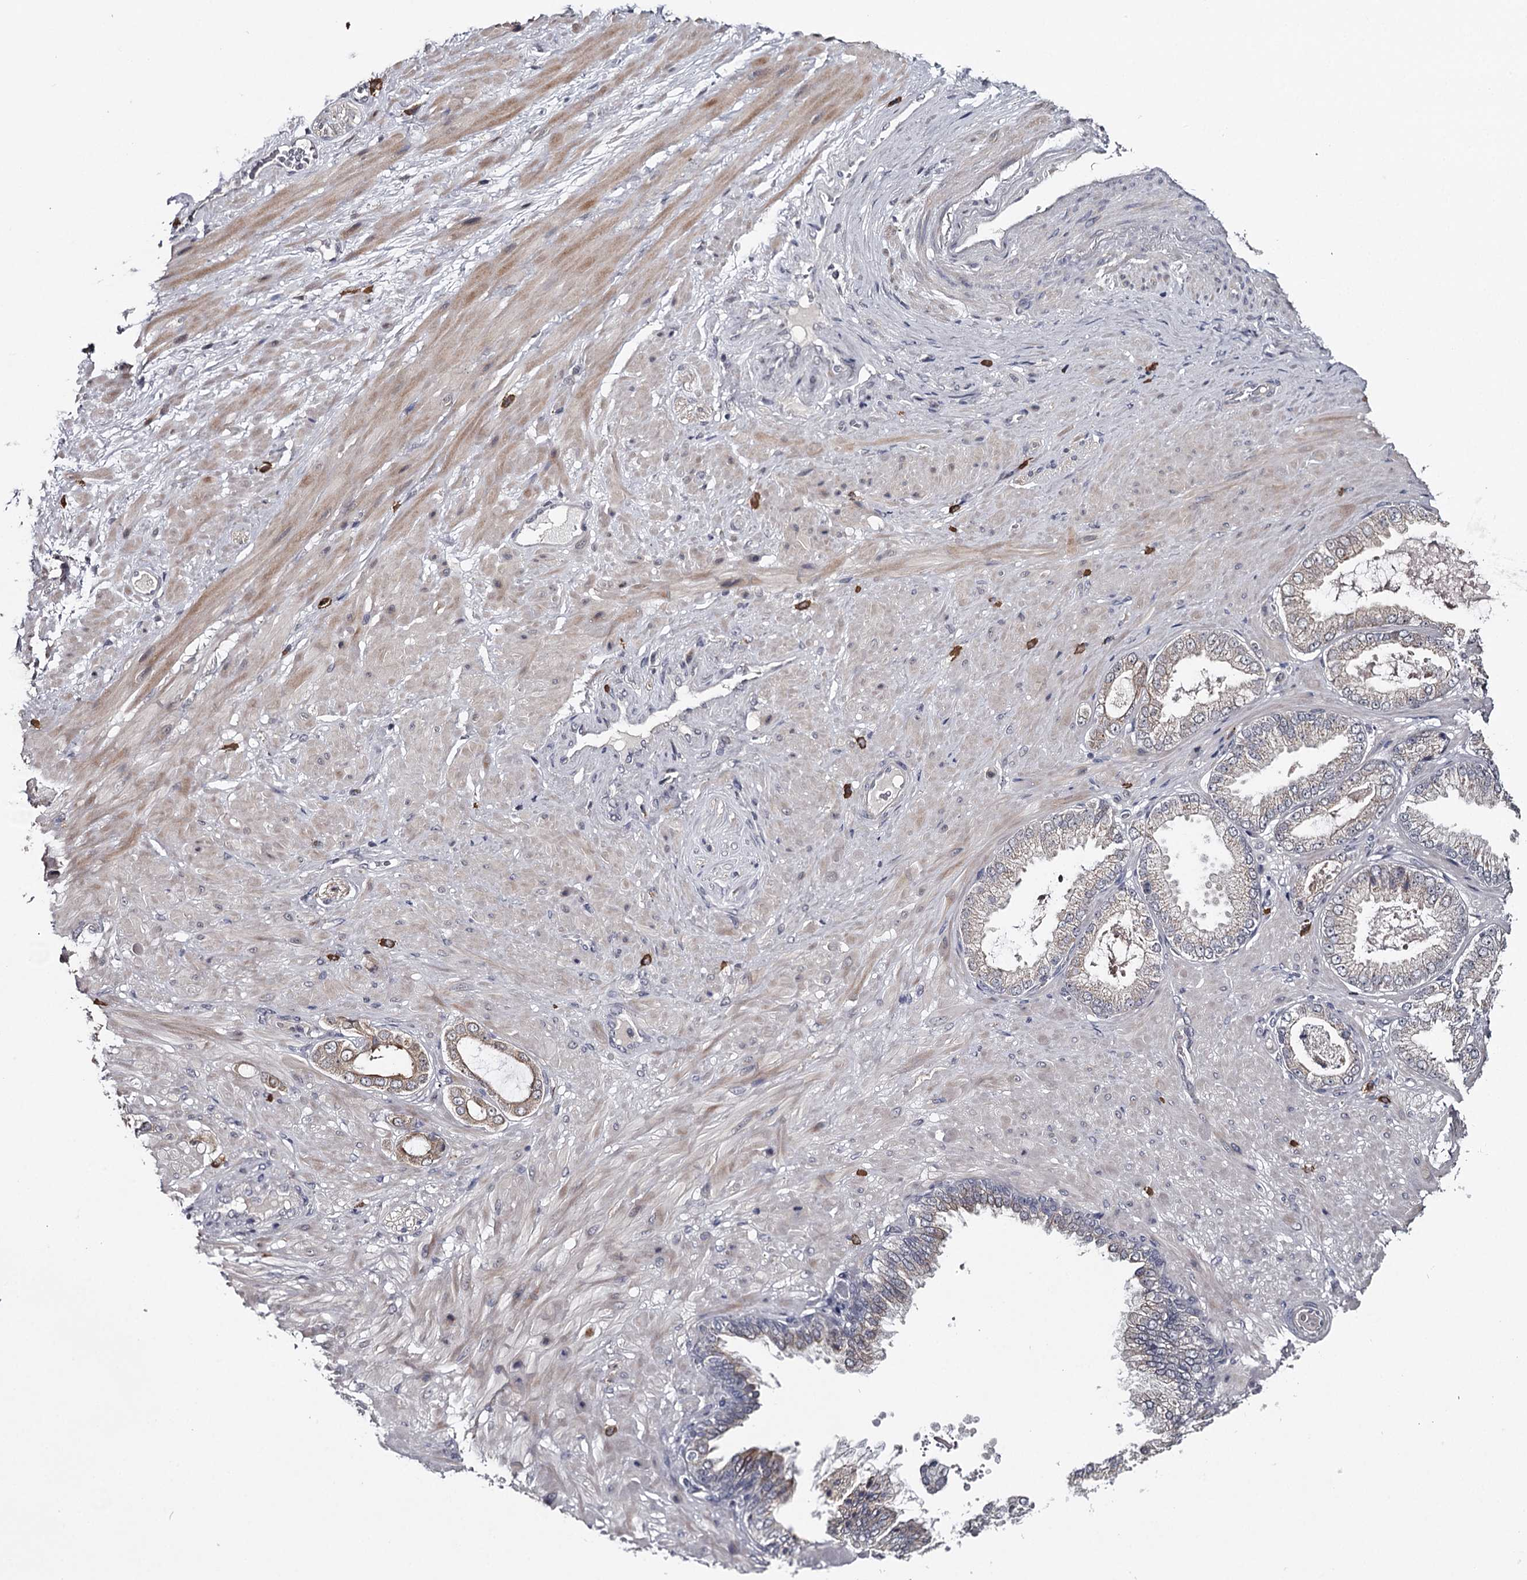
{"staining": {"intensity": "negative", "quantity": "none", "location": "none"}, "tissue": "adipose tissue", "cell_type": "Adipocytes", "image_type": "normal", "snomed": [{"axis": "morphology", "description": "Normal tissue, NOS"}, {"axis": "morphology", "description": "Adenocarcinoma, Low grade"}, {"axis": "topography", "description": "Prostate"}, {"axis": "topography", "description": "Peripheral nerve tissue"}], "caption": "This is an immunohistochemistry (IHC) micrograph of normal human adipose tissue. There is no positivity in adipocytes.", "gene": "GTSF1", "patient": {"sex": "male", "age": 63}}